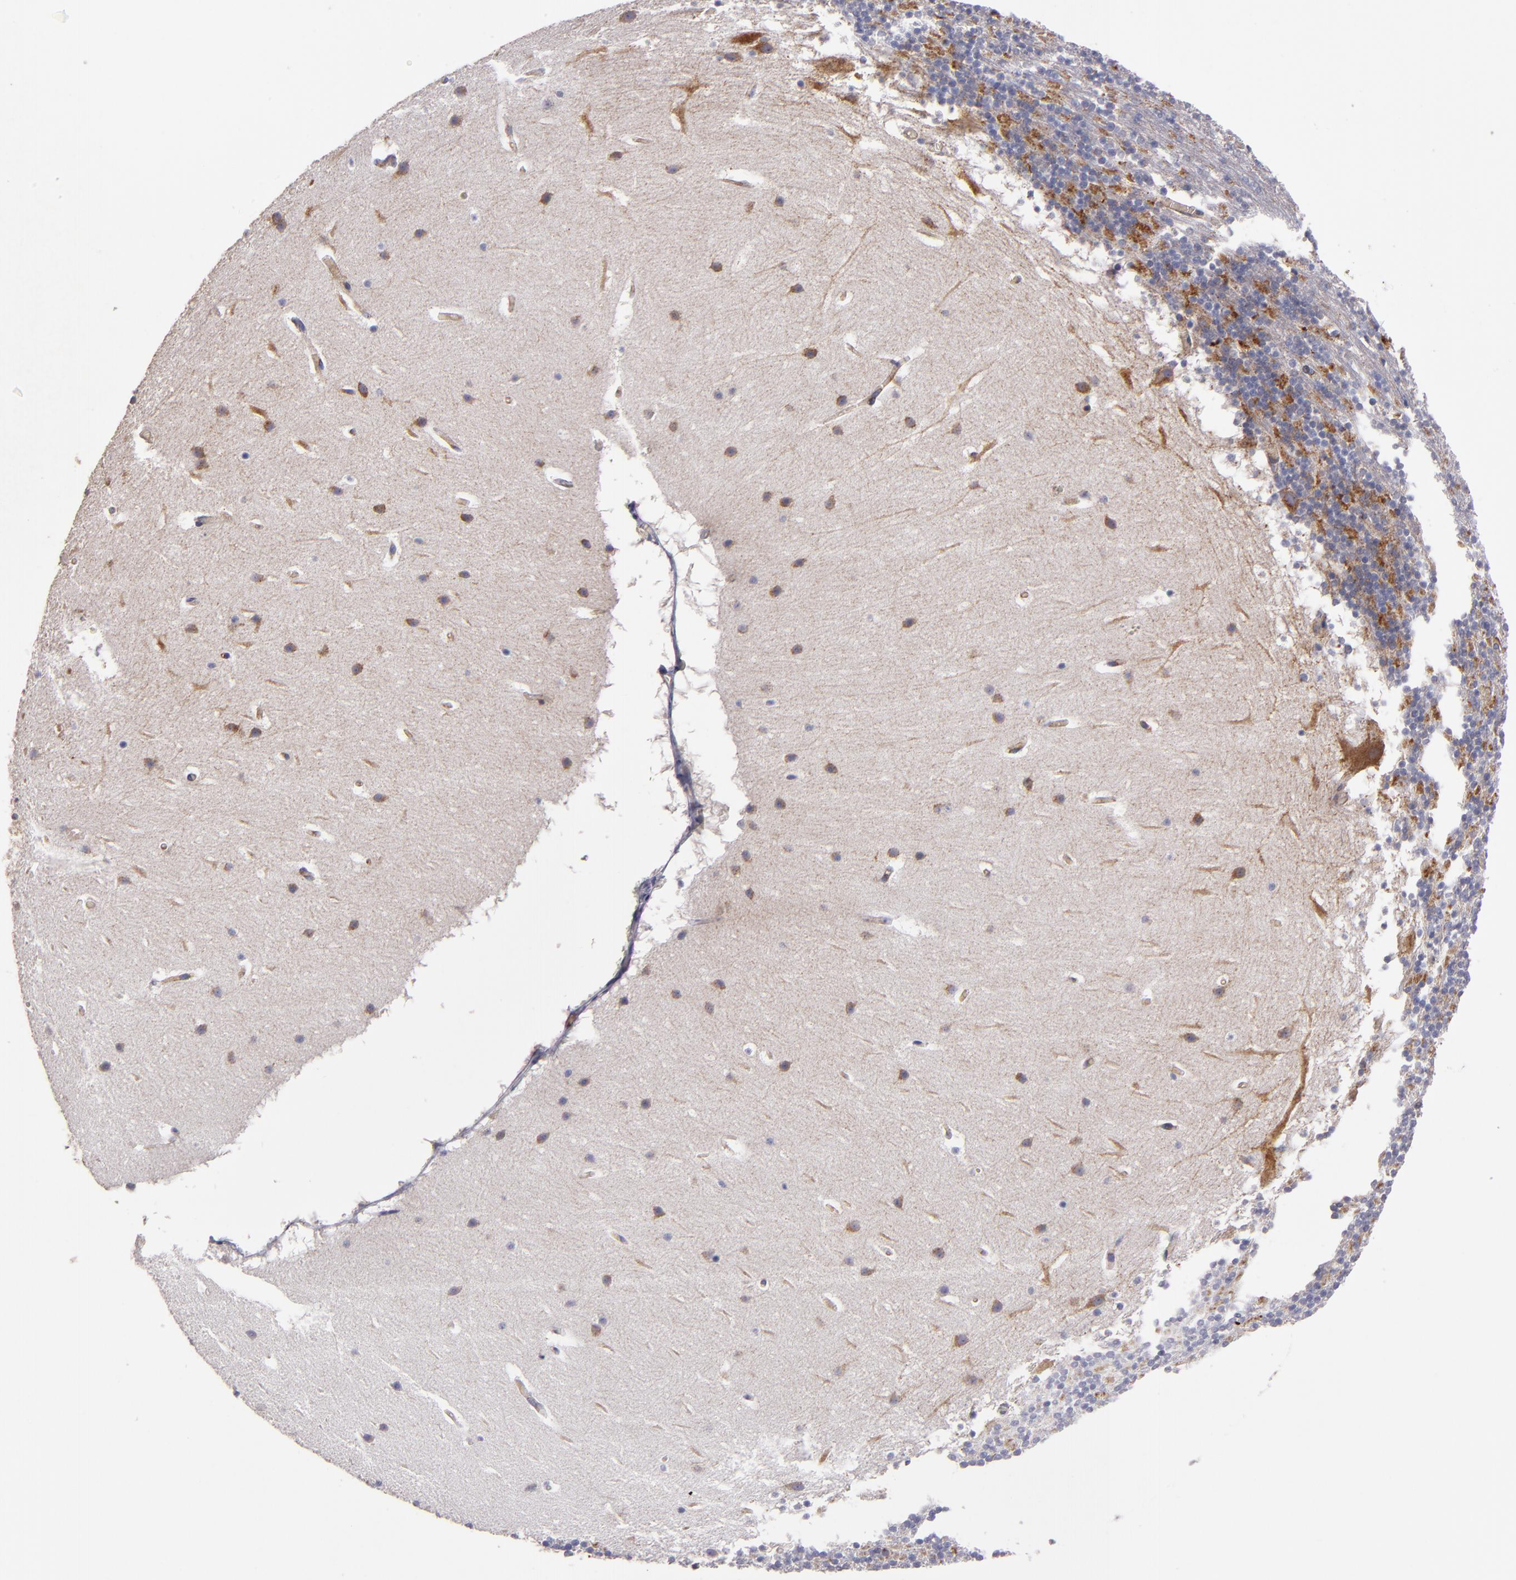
{"staining": {"intensity": "strong", "quantity": "<25%", "location": "cytoplasmic/membranous"}, "tissue": "cerebellum", "cell_type": "Cells in granular layer", "image_type": "normal", "snomed": [{"axis": "morphology", "description": "Normal tissue, NOS"}, {"axis": "topography", "description": "Cerebellum"}], "caption": "A medium amount of strong cytoplasmic/membranous staining is seen in about <25% of cells in granular layer in unremarkable cerebellum.", "gene": "CLTA", "patient": {"sex": "male", "age": 45}}